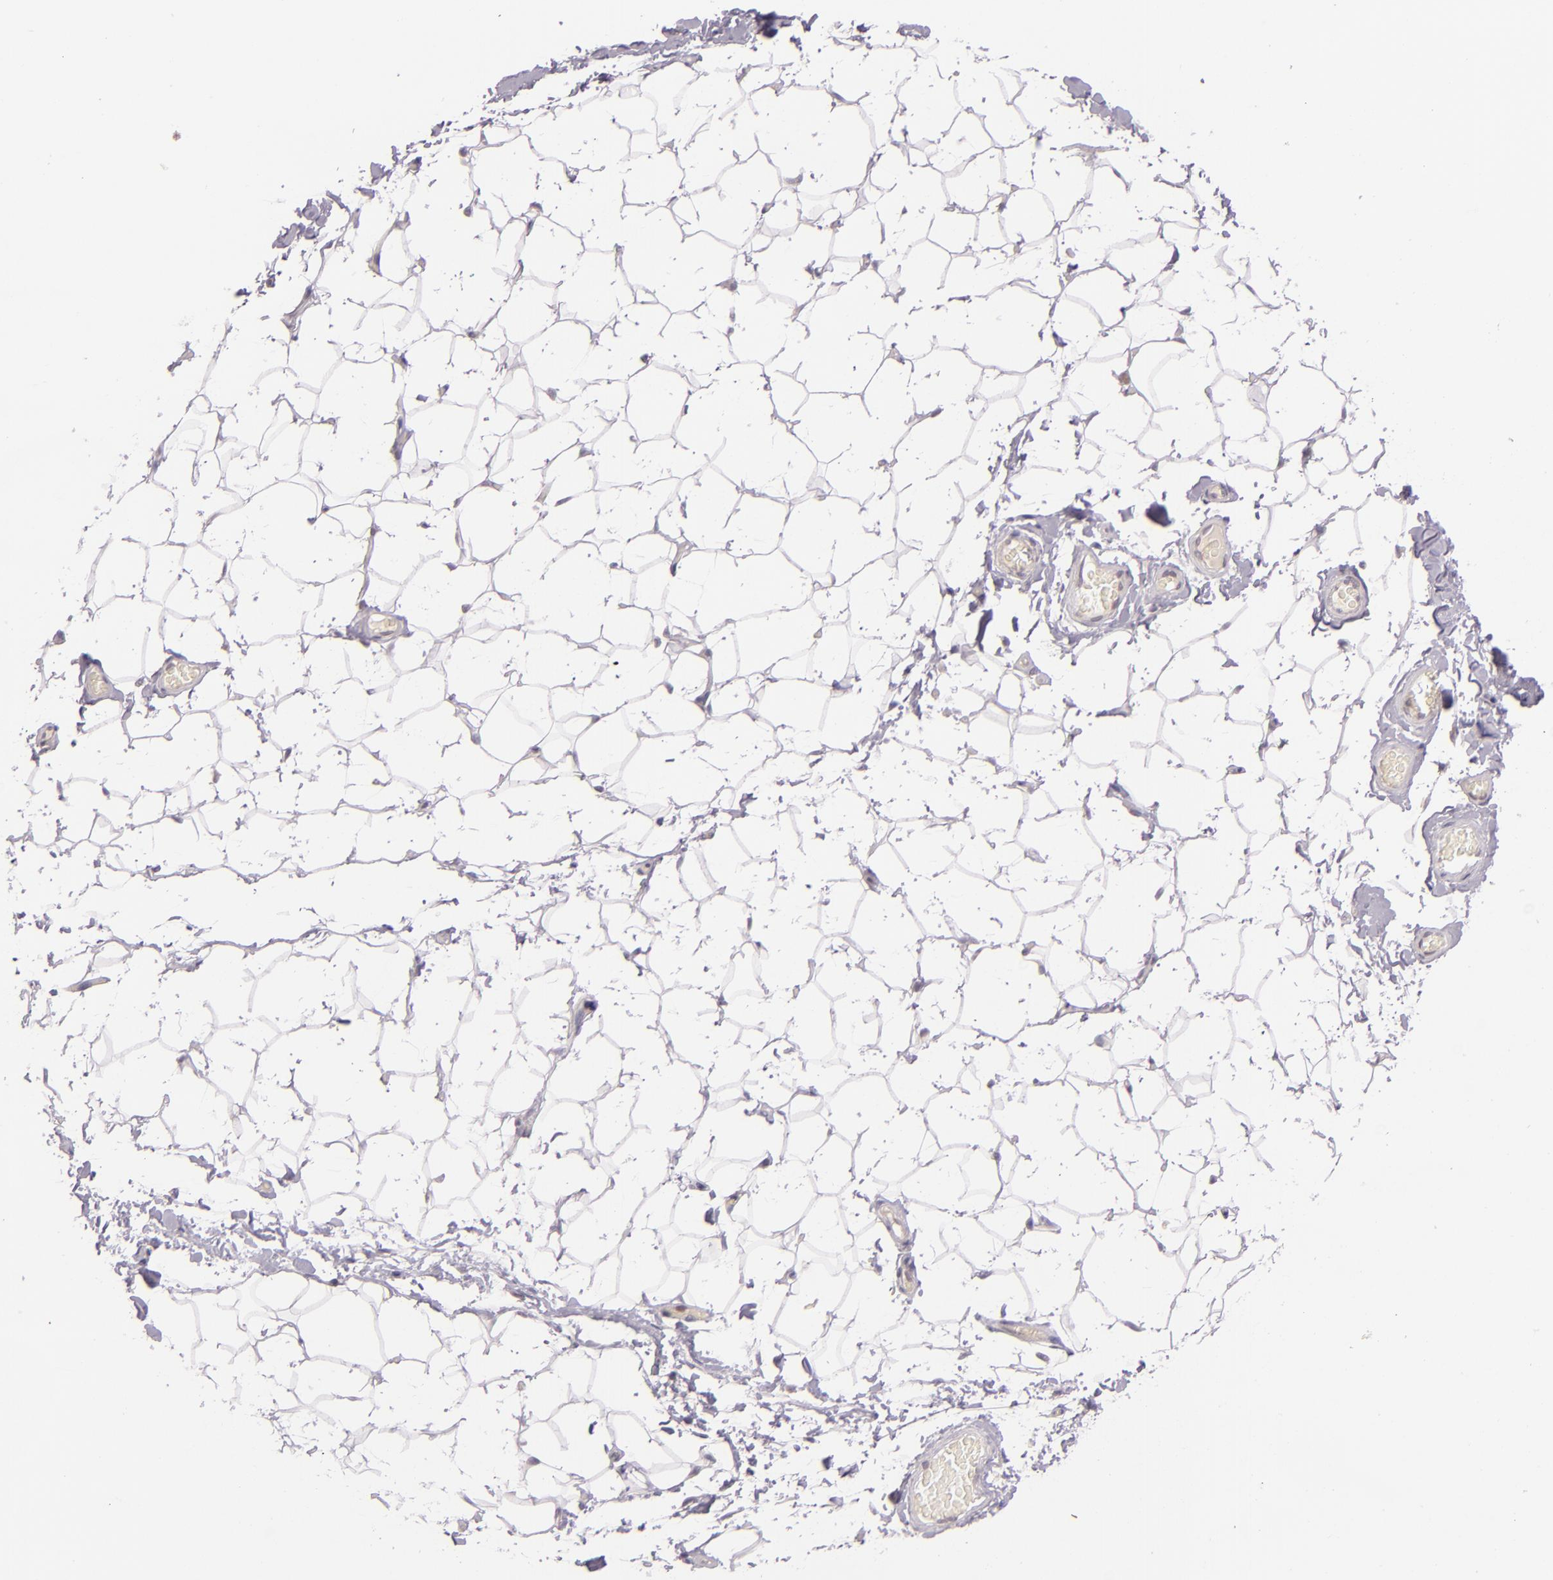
{"staining": {"intensity": "negative", "quantity": "none", "location": "none"}, "tissue": "adipose tissue", "cell_type": "Adipocytes", "image_type": "normal", "snomed": [{"axis": "morphology", "description": "Normal tissue, NOS"}, {"axis": "topography", "description": "Soft tissue"}], "caption": "Immunohistochemical staining of benign adipose tissue shows no significant expression in adipocytes. Nuclei are stained in blue.", "gene": "CSE1L", "patient": {"sex": "male", "age": 26}}